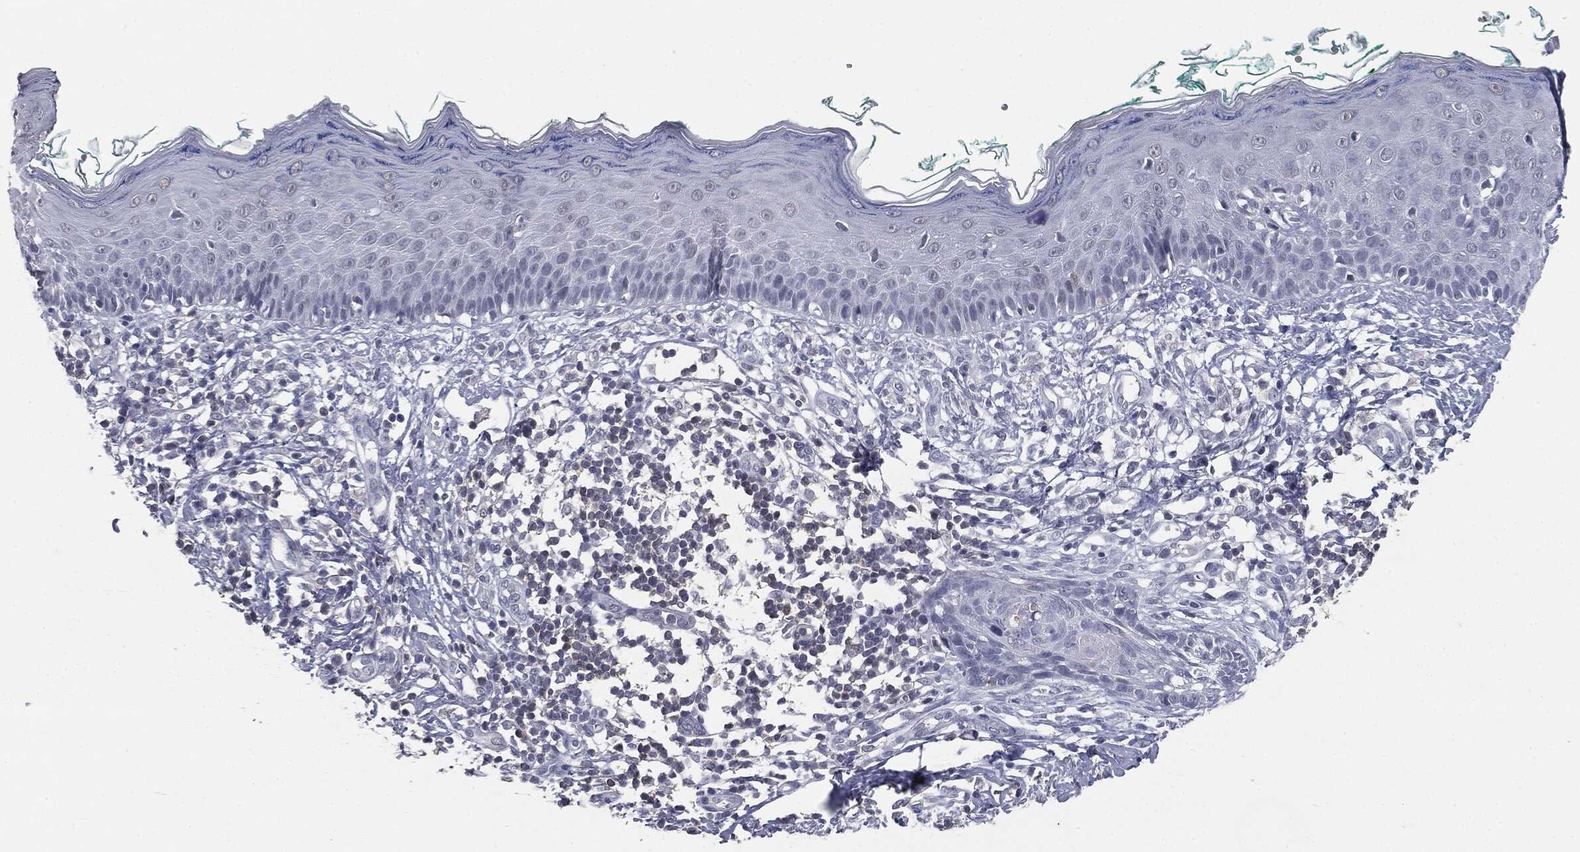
{"staining": {"intensity": "negative", "quantity": "none", "location": "none"}, "tissue": "skin", "cell_type": "Fibroblasts", "image_type": "normal", "snomed": [{"axis": "morphology", "description": "Normal tissue, NOS"}, {"axis": "morphology", "description": "Basal cell carcinoma"}, {"axis": "topography", "description": "Skin"}], "caption": "Protein analysis of benign skin exhibits no significant staining in fibroblasts.", "gene": "SLC2A2", "patient": {"sex": "male", "age": 33}}